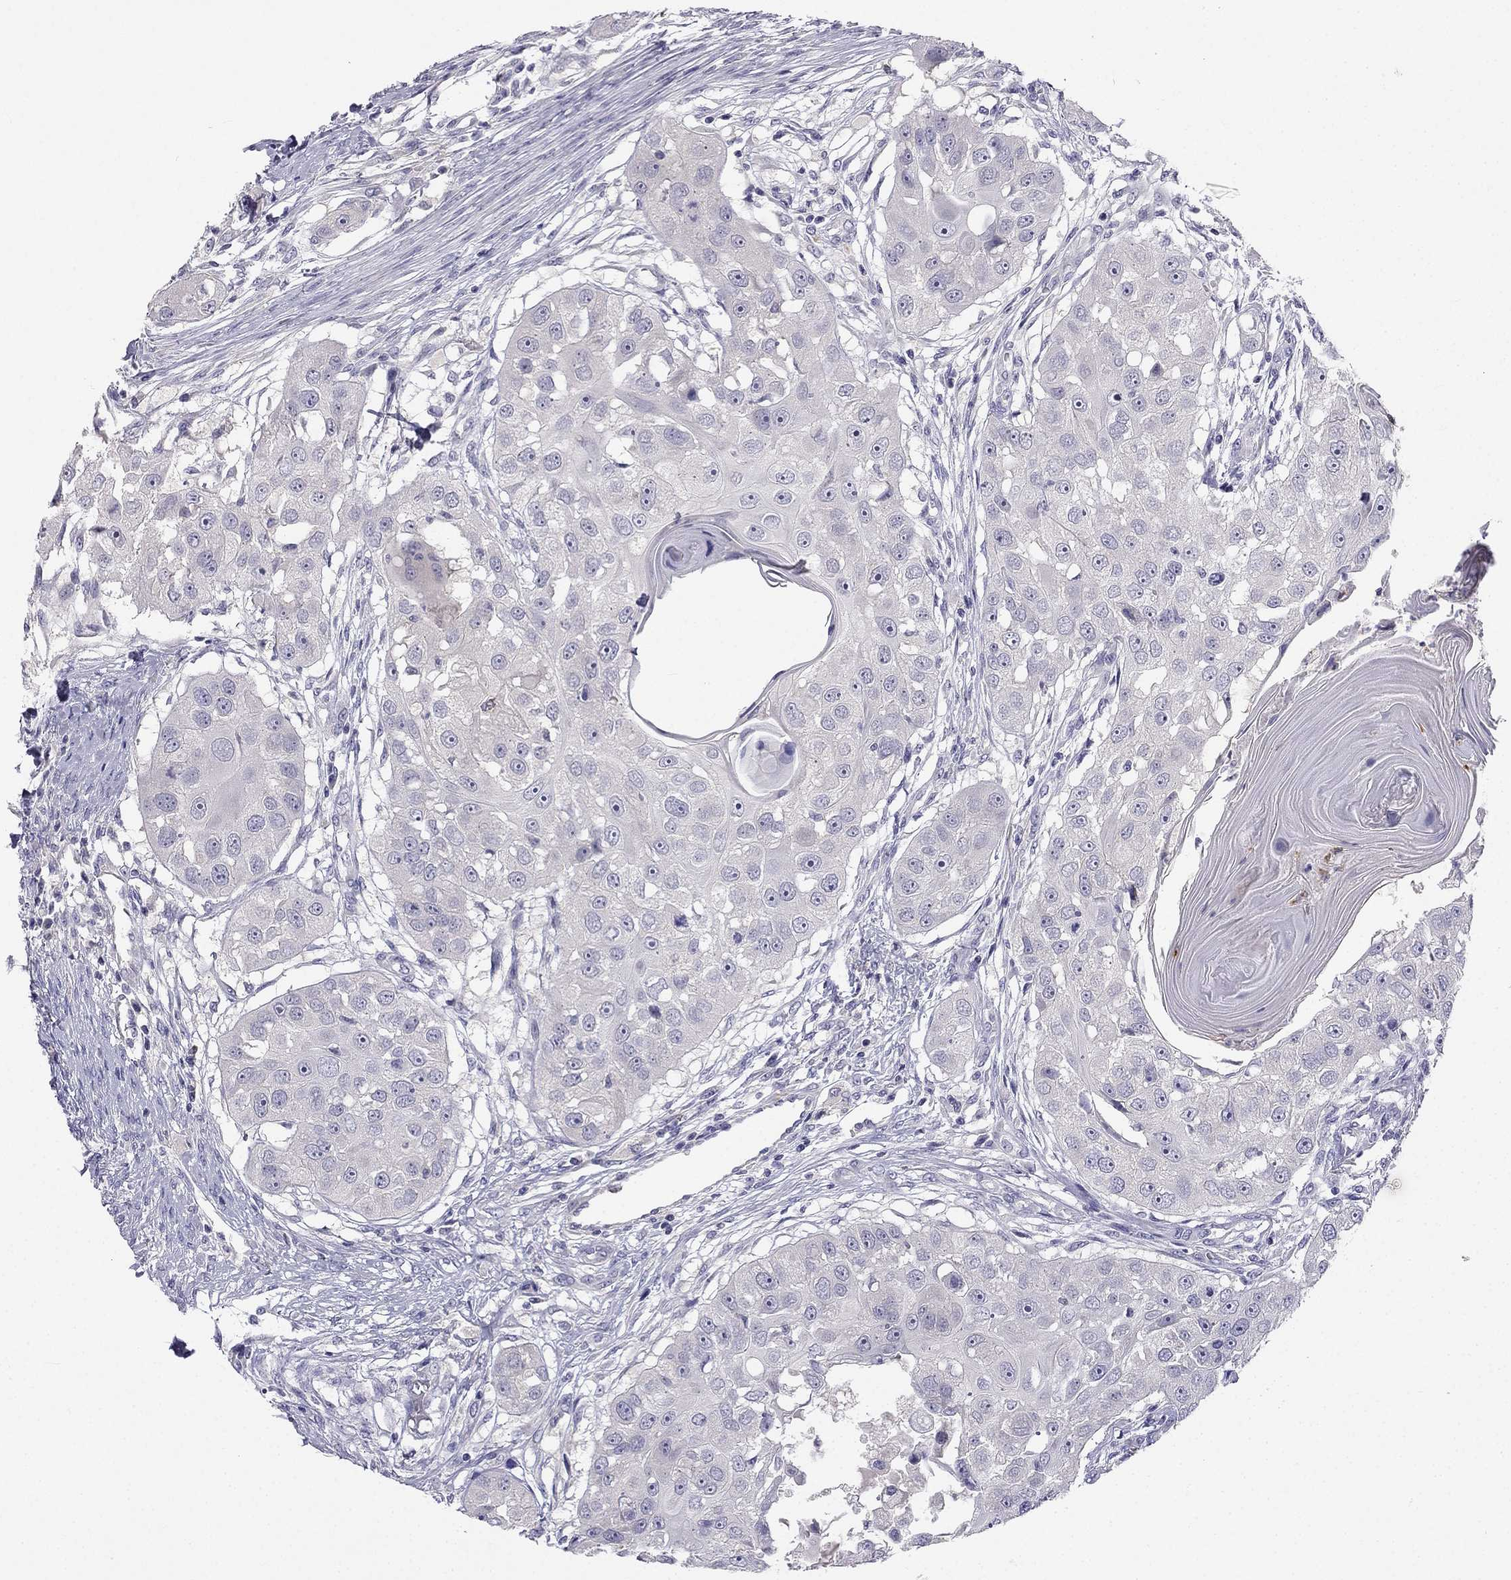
{"staining": {"intensity": "negative", "quantity": "none", "location": "none"}, "tissue": "head and neck cancer", "cell_type": "Tumor cells", "image_type": "cancer", "snomed": [{"axis": "morphology", "description": "Squamous cell carcinoma, NOS"}, {"axis": "topography", "description": "Head-Neck"}], "caption": "The immunohistochemistry histopathology image has no significant staining in tumor cells of head and neck cancer (squamous cell carcinoma) tissue.", "gene": "C16orf89", "patient": {"sex": "male", "age": 51}}